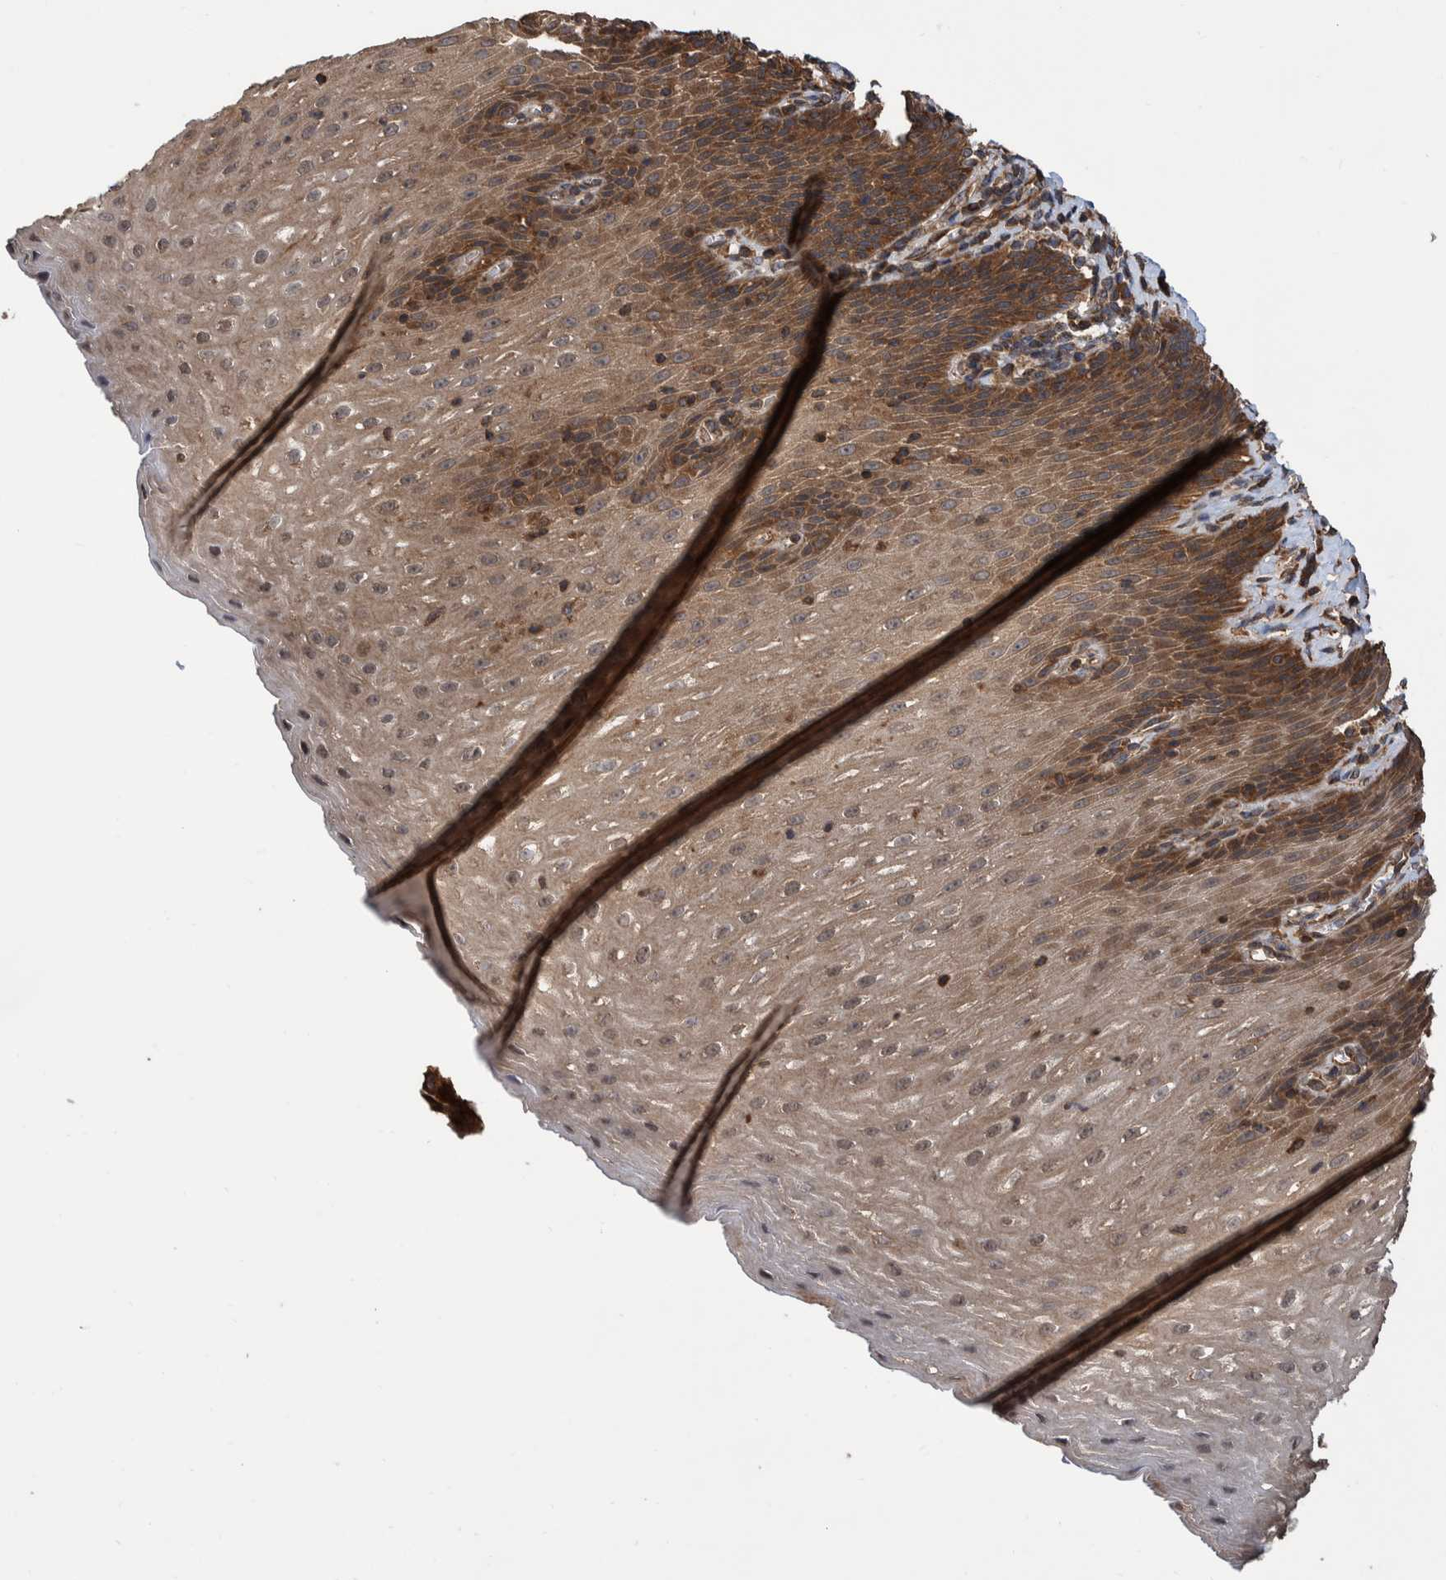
{"staining": {"intensity": "moderate", "quantity": ">75%", "location": "cytoplasmic/membranous"}, "tissue": "esophagus", "cell_type": "Squamous epithelial cells", "image_type": "normal", "snomed": [{"axis": "morphology", "description": "Normal tissue, NOS"}, {"axis": "topography", "description": "Esophagus"}], "caption": "Moderate cytoplasmic/membranous staining is seen in approximately >75% of squamous epithelial cells in benign esophagus. Using DAB (3,3'-diaminobenzidine) (brown) and hematoxylin (blue) stains, captured at high magnification using brightfield microscopy.", "gene": "VBP1", "patient": {"sex": "female", "age": 61}}